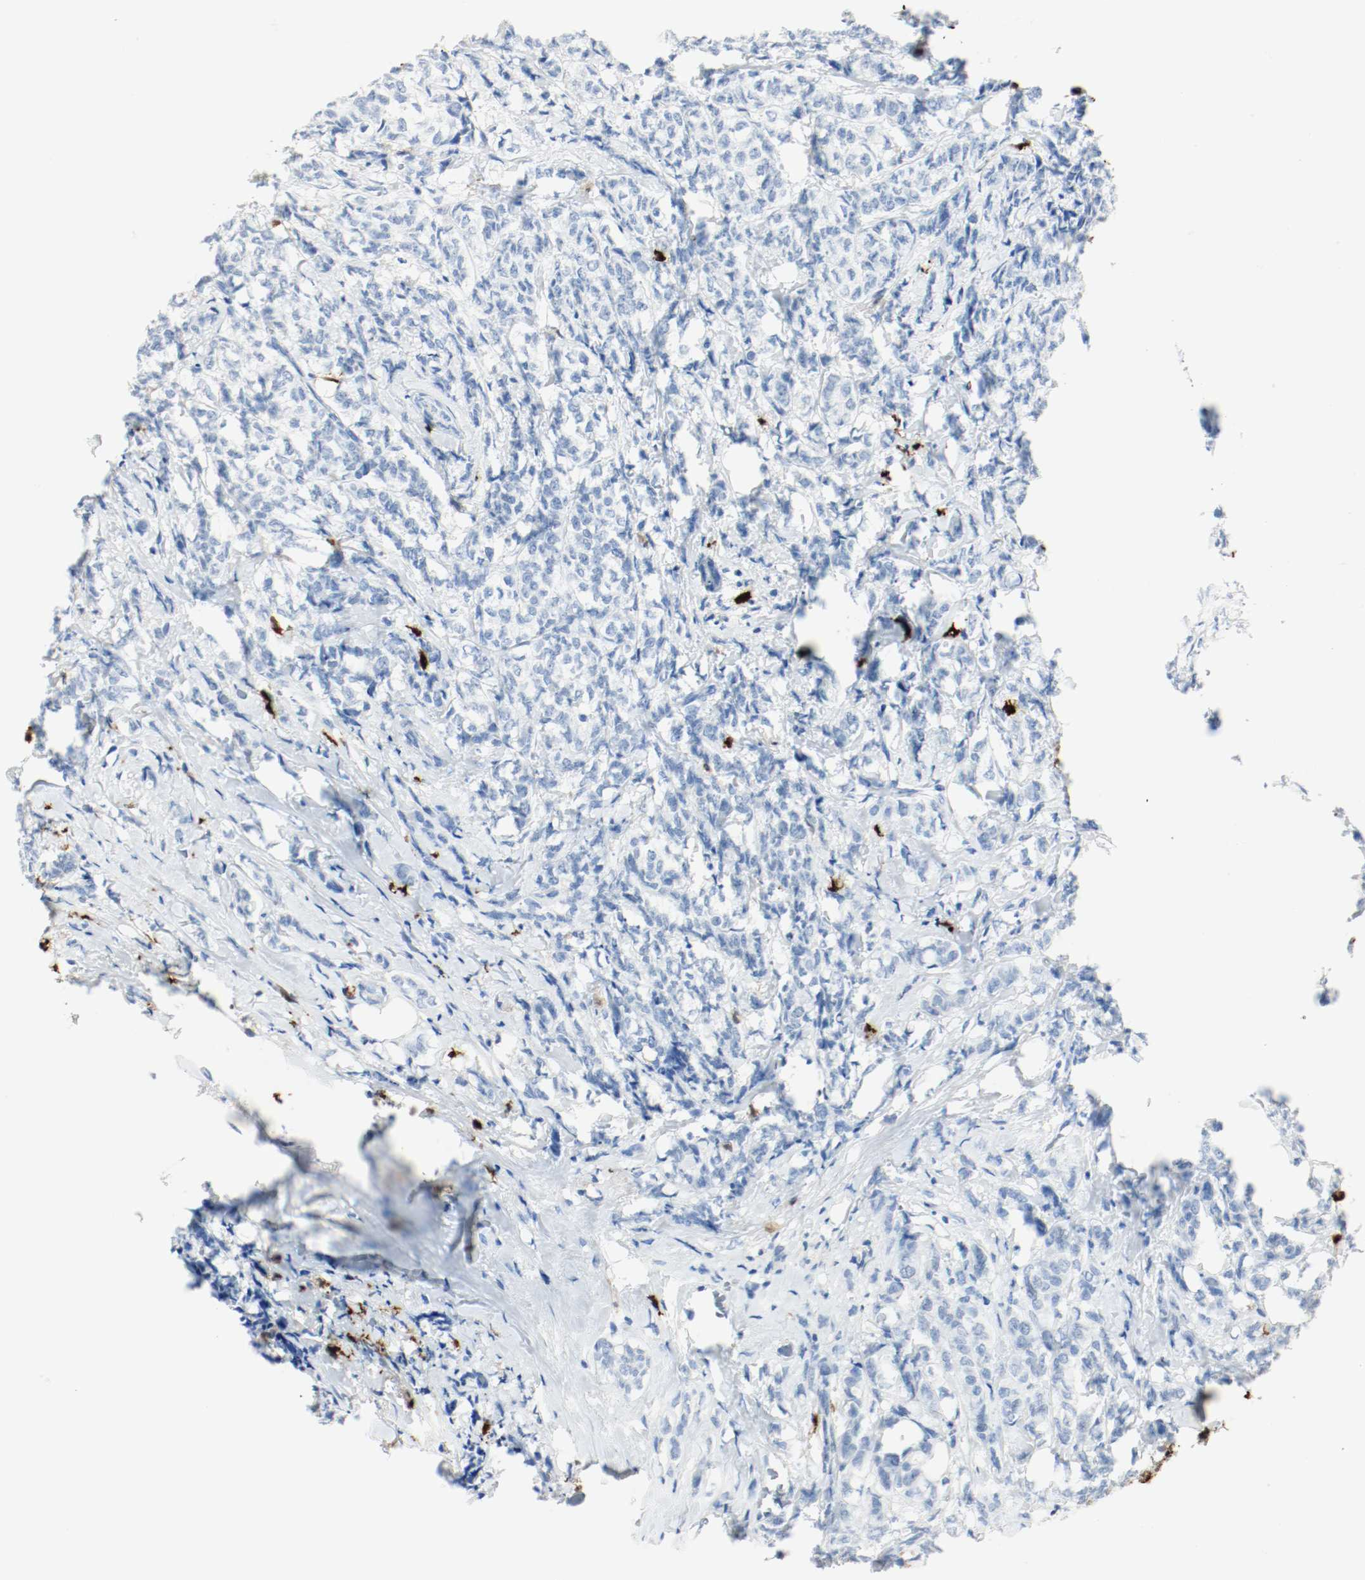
{"staining": {"intensity": "negative", "quantity": "none", "location": "none"}, "tissue": "breast cancer", "cell_type": "Tumor cells", "image_type": "cancer", "snomed": [{"axis": "morphology", "description": "Lobular carcinoma"}, {"axis": "topography", "description": "Breast"}], "caption": "Lobular carcinoma (breast) was stained to show a protein in brown. There is no significant positivity in tumor cells.", "gene": "S100A9", "patient": {"sex": "female", "age": 60}}